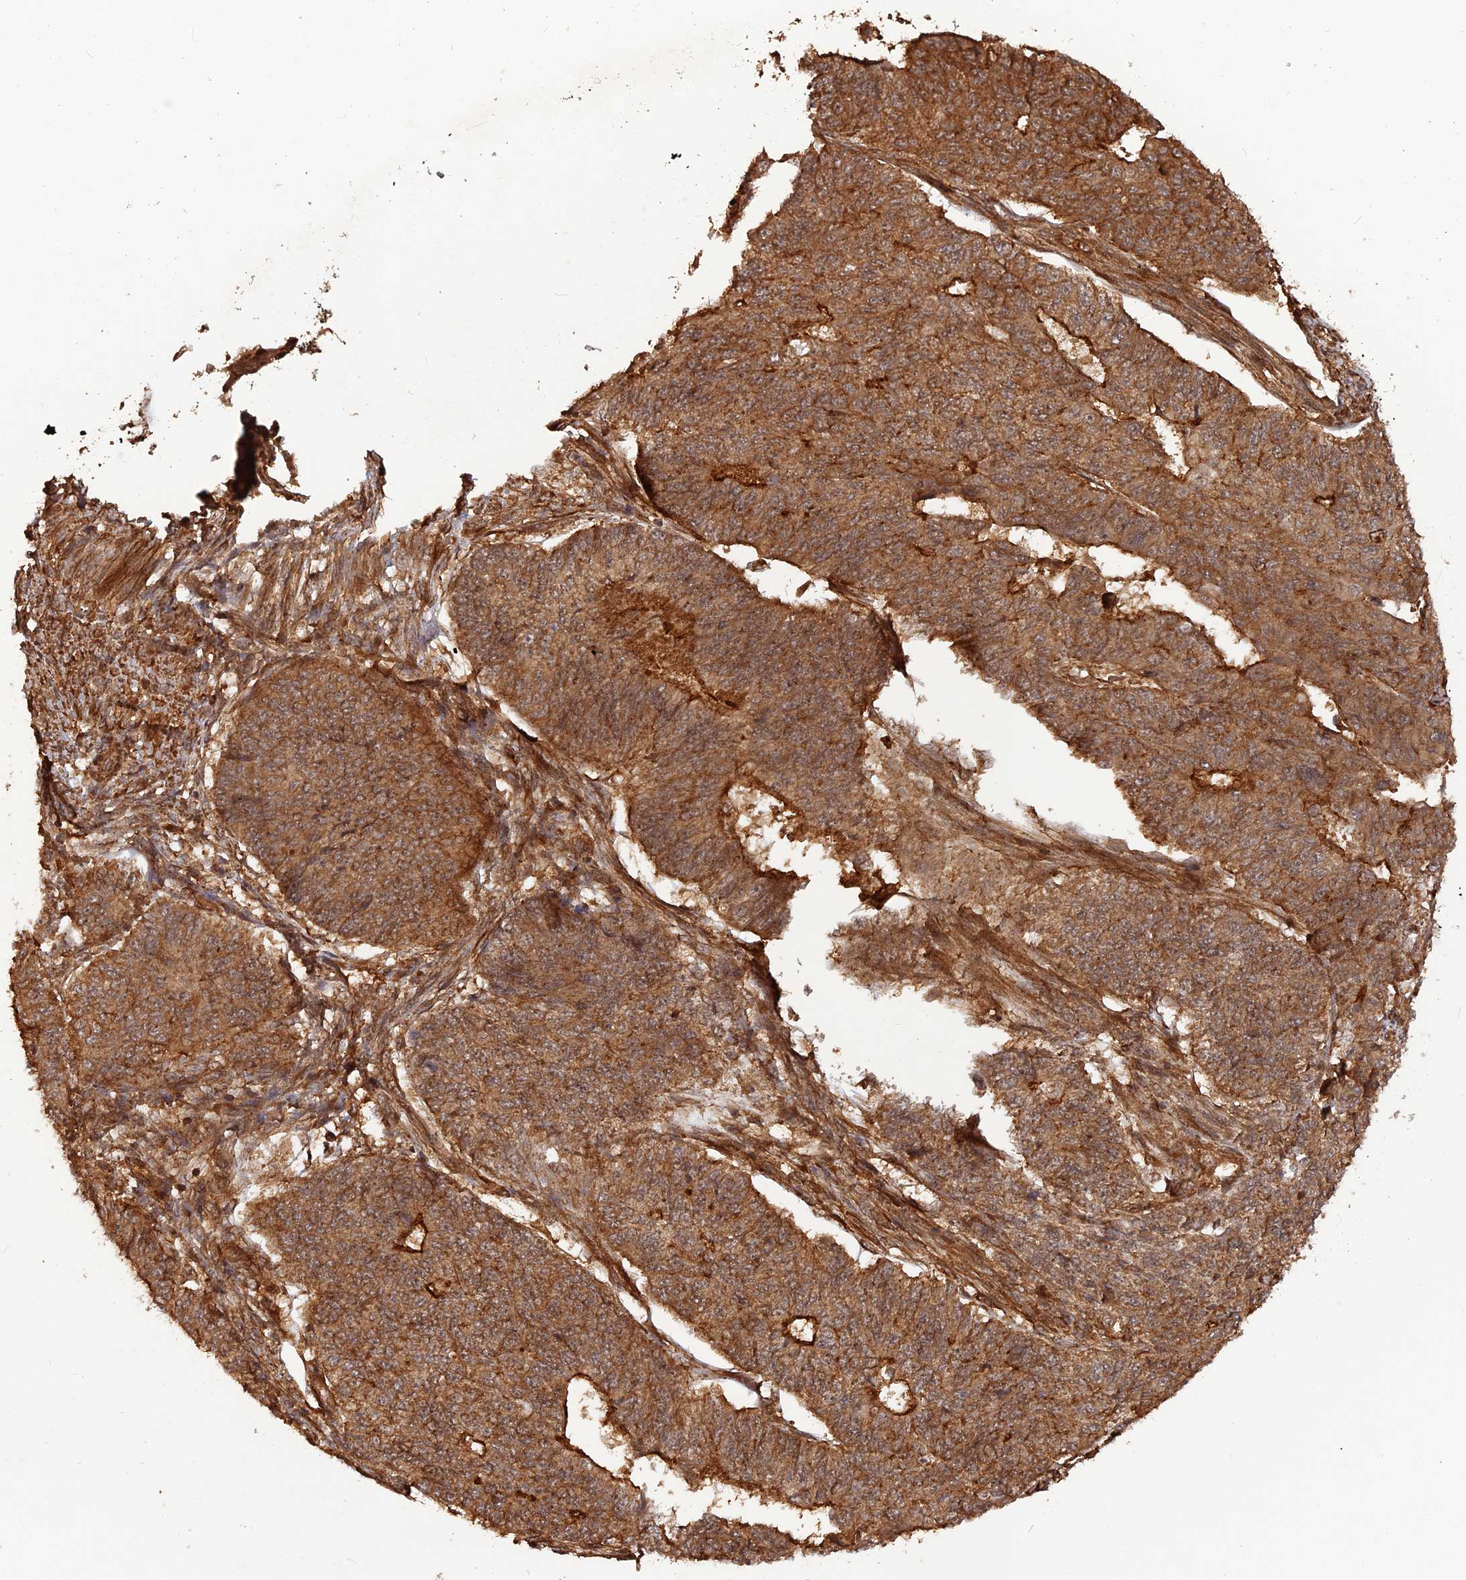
{"staining": {"intensity": "moderate", "quantity": ">75%", "location": "cytoplasmic/membranous"}, "tissue": "endometrial cancer", "cell_type": "Tumor cells", "image_type": "cancer", "snomed": [{"axis": "morphology", "description": "Adenocarcinoma, NOS"}, {"axis": "topography", "description": "Endometrium"}], "caption": "Protein staining by immunohistochemistry (IHC) demonstrates moderate cytoplasmic/membranous positivity in about >75% of tumor cells in endometrial adenocarcinoma.", "gene": "CCDC174", "patient": {"sex": "female", "age": 32}}